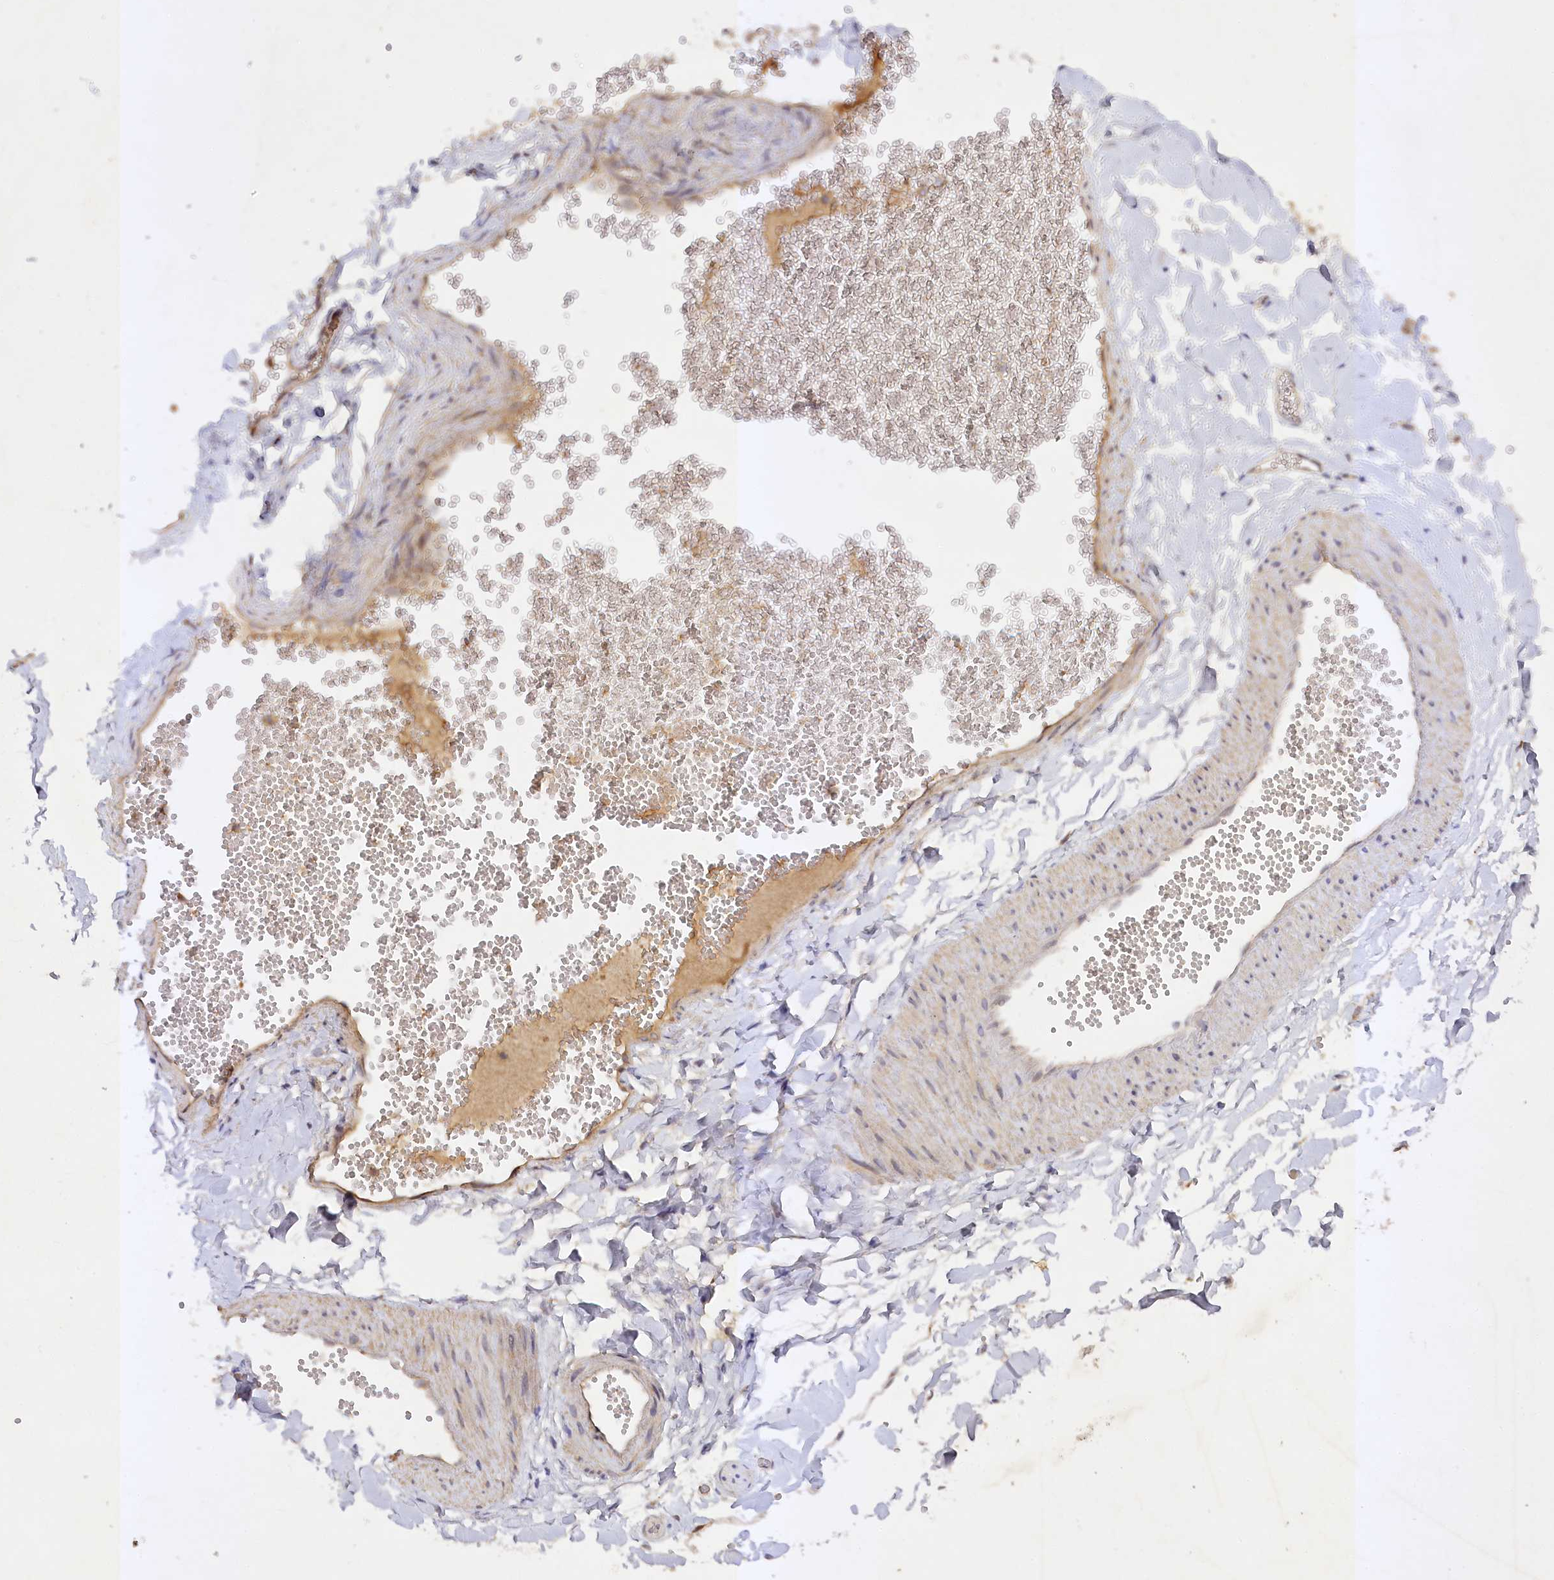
{"staining": {"intensity": "moderate", "quantity": "<25%", "location": "cytoplasmic/membranous"}, "tissue": "adipose tissue", "cell_type": "Adipocytes", "image_type": "normal", "snomed": [{"axis": "morphology", "description": "Normal tissue, NOS"}, {"axis": "topography", "description": "Gallbladder"}, {"axis": "topography", "description": "Peripheral nerve tissue"}], "caption": "Immunohistochemistry (DAB) staining of benign human adipose tissue demonstrates moderate cytoplasmic/membranous protein expression in approximately <25% of adipocytes. (IHC, brightfield microscopy, high magnification).", "gene": "TRAF3IP1", "patient": {"sex": "male", "age": 38}}